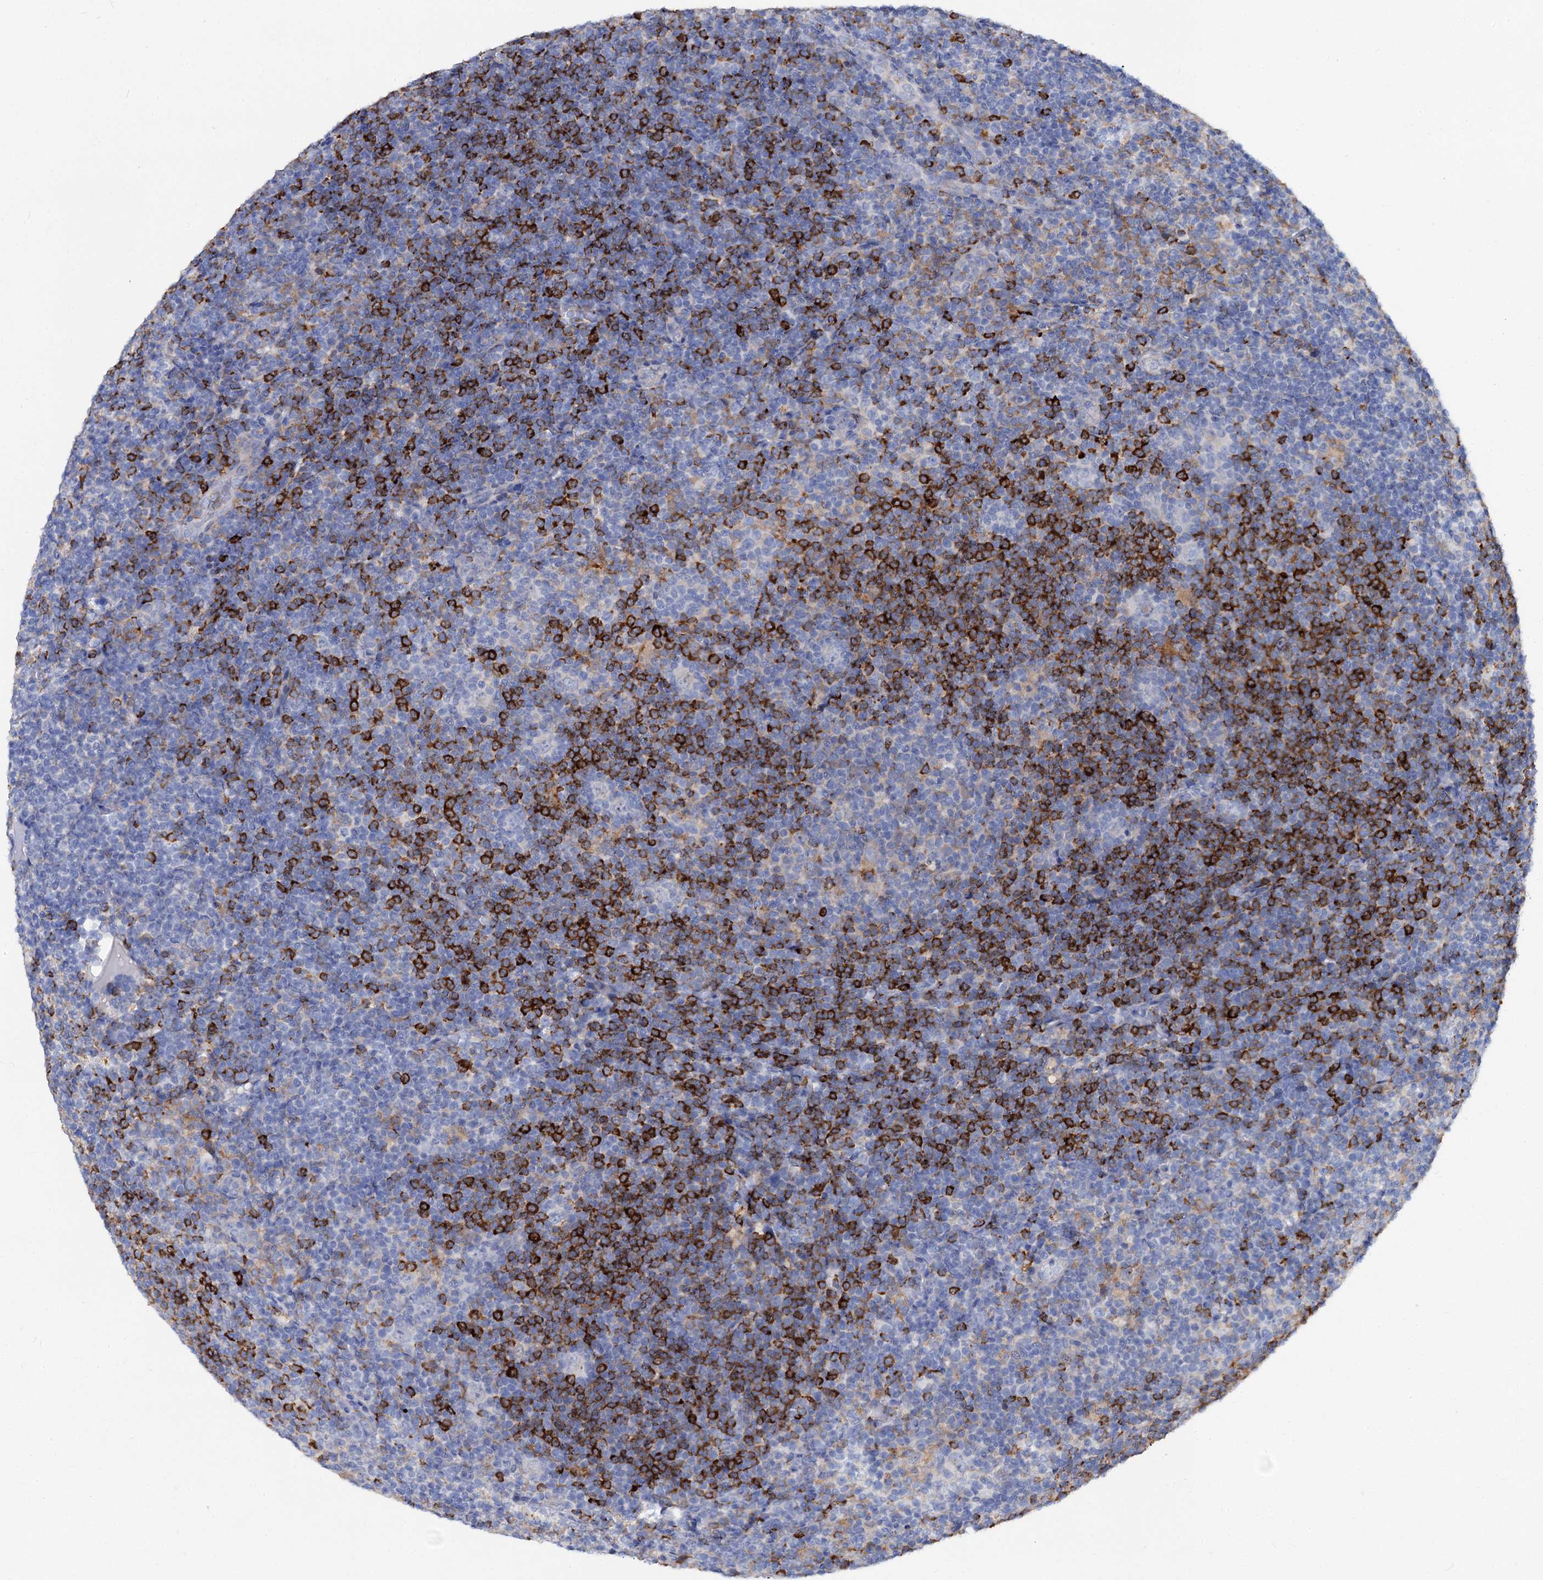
{"staining": {"intensity": "negative", "quantity": "none", "location": "none"}, "tissue": "lymphoma", "cell_type": "Tumor cells", "image_type": "cancer", "snomed": [{"axis": "morphology", "description": "Hodgkin's disease, NOS"}, {"axis": "topography", "description": "Lymph node"}], "caption": "A high-resolution micrograph shows IHC staining of lymphoma, which exhibits no significant staining in tumor cells.", "gene": "HVCN1", "patient": {"sex": "female", "age": 57}}